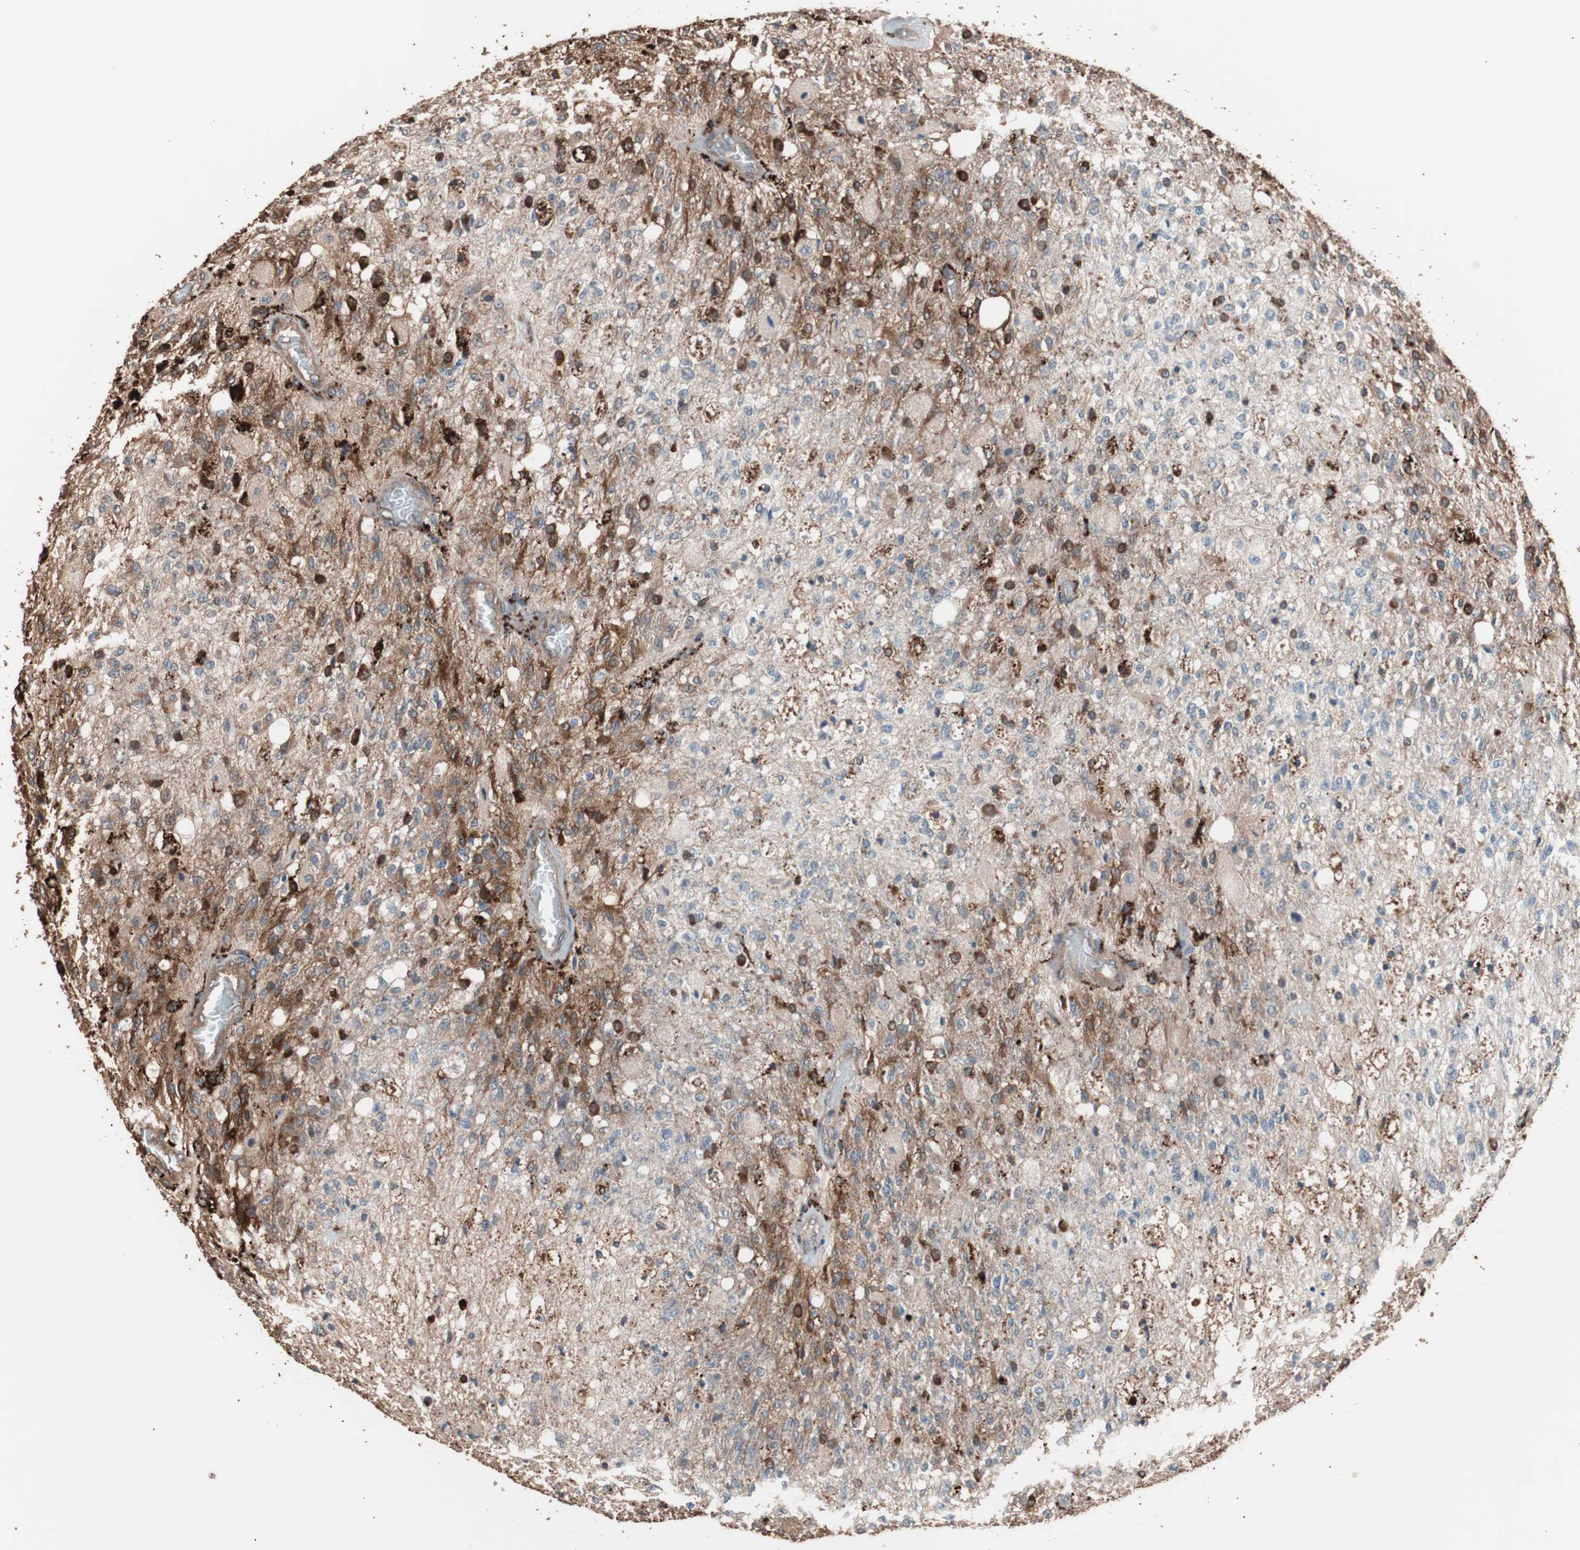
{"staining": {"intensity": "moderate", "quantity": "25%-75%", "location": "cytoplasmic/membranous"}, "tissue": "glioma", "cell_type": "Tumor cells", "image_type": "cancer", "snomed": [{"axis": "morphology", "description": "Normal tissue, NOS"}, {"axis": "morphology", "description": "Glioma, malignant, High grade"}, {"axis": "topography", "description": "Cerebral cortex"}], "caption": "Protein staining of malignant glioma (high-grade) tissue displays moderate cytoplasmic/membranous positivity in about 25%-75% of tumor cells. (DAB = brown stain, brightfield microscopy at high magnification).", "gene": "CCT3", "patient": {"sex": "male", "age": 77}}